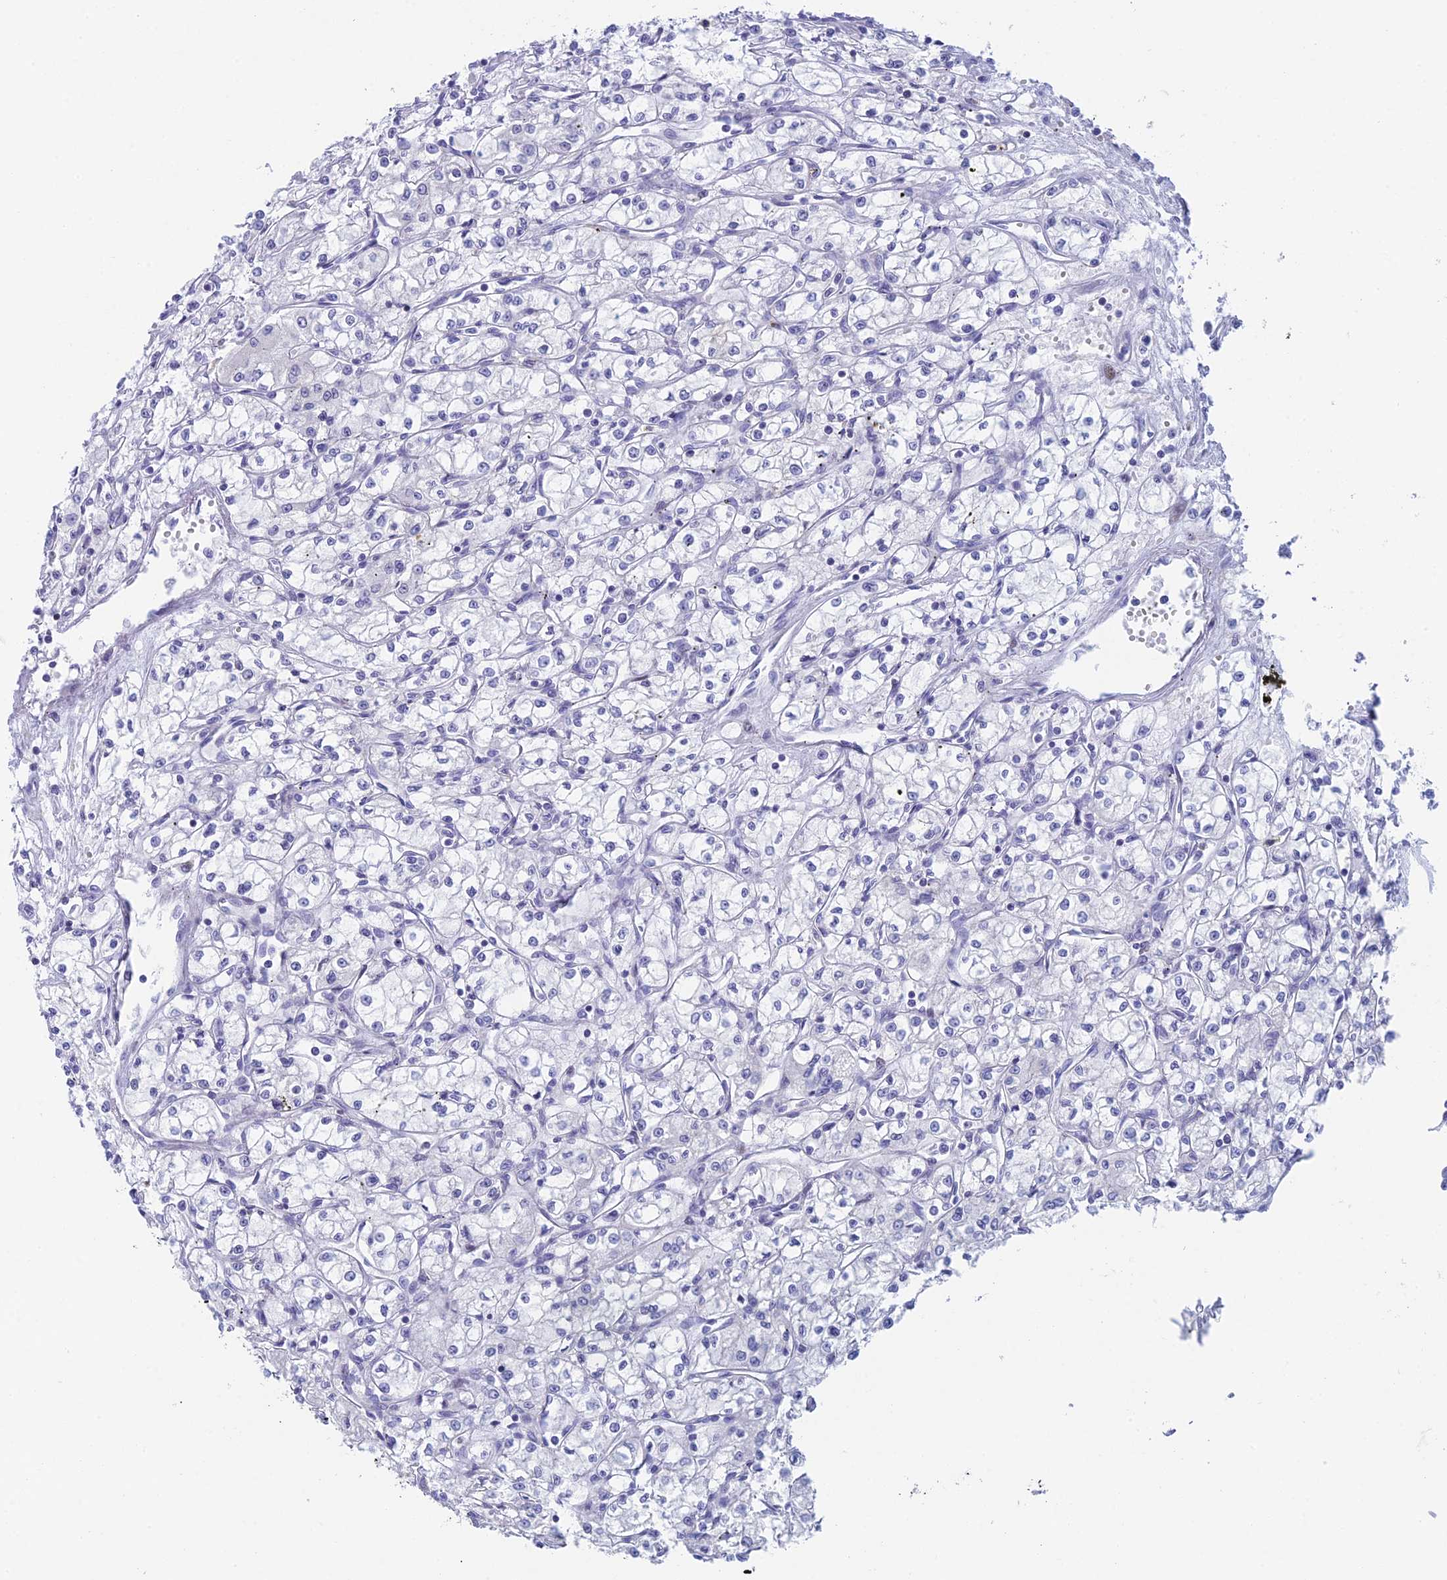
{"staining": {"intensity": "negative", "quantity": "none", "location": "none"}, "tissue": "renal cancer", "cell_type": "Tumor cells", "image_type": "cancer", "snomed": [{"axis": "morphology", "description": "Adenocarcinoma, NOS"}, {"axis": "topography", "description": "Kidney"}], "caption": "Renal adenocarcinoma was stained to show a protein in brown. There is no significant staining in tumor cells.", "gene": "REXO5", "patient": {"sex": "male", "age": 59}}